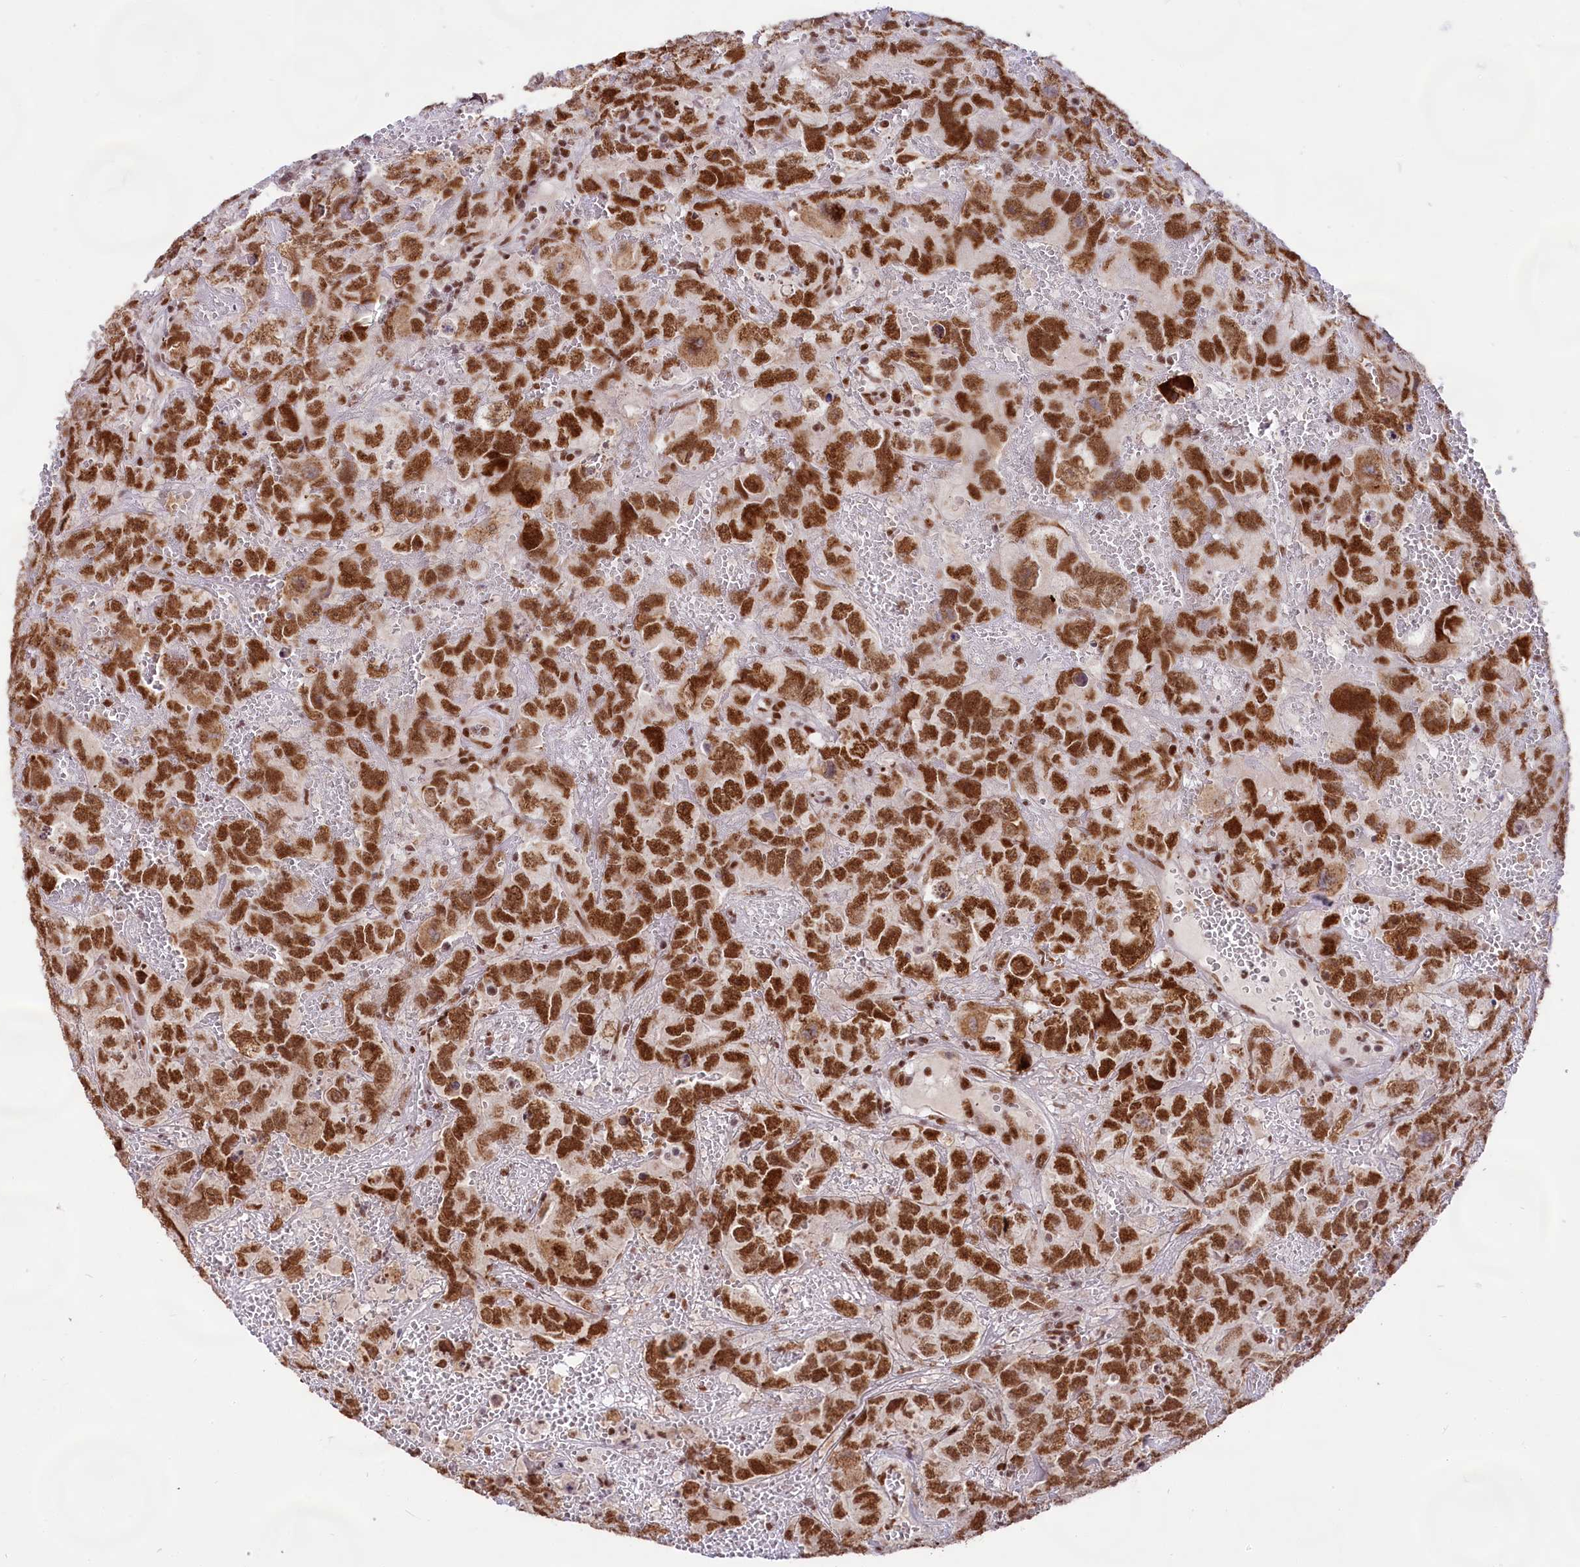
{"staining": {"intensity": "strong", "quantity": ">75%", "location": "nuclear"}, "tissue": "testis cancer", "cell_type": "Tumor cells", "image_type": "cancer", "snomed": [{"axis": "morphology", "description": "Carcinoma, Embryonal, NOS"}, {"axis": "topography", "description": "Testis"}], "caption": "A high-resolution histopathology image shows immunohistochemistry staining of embryonal carcinoma (testis), which exhibits strong nuclear positivity in about >75% of tumor cells.", "gene": "HIRA", "patient": {"sex": "male", "age": 45}}